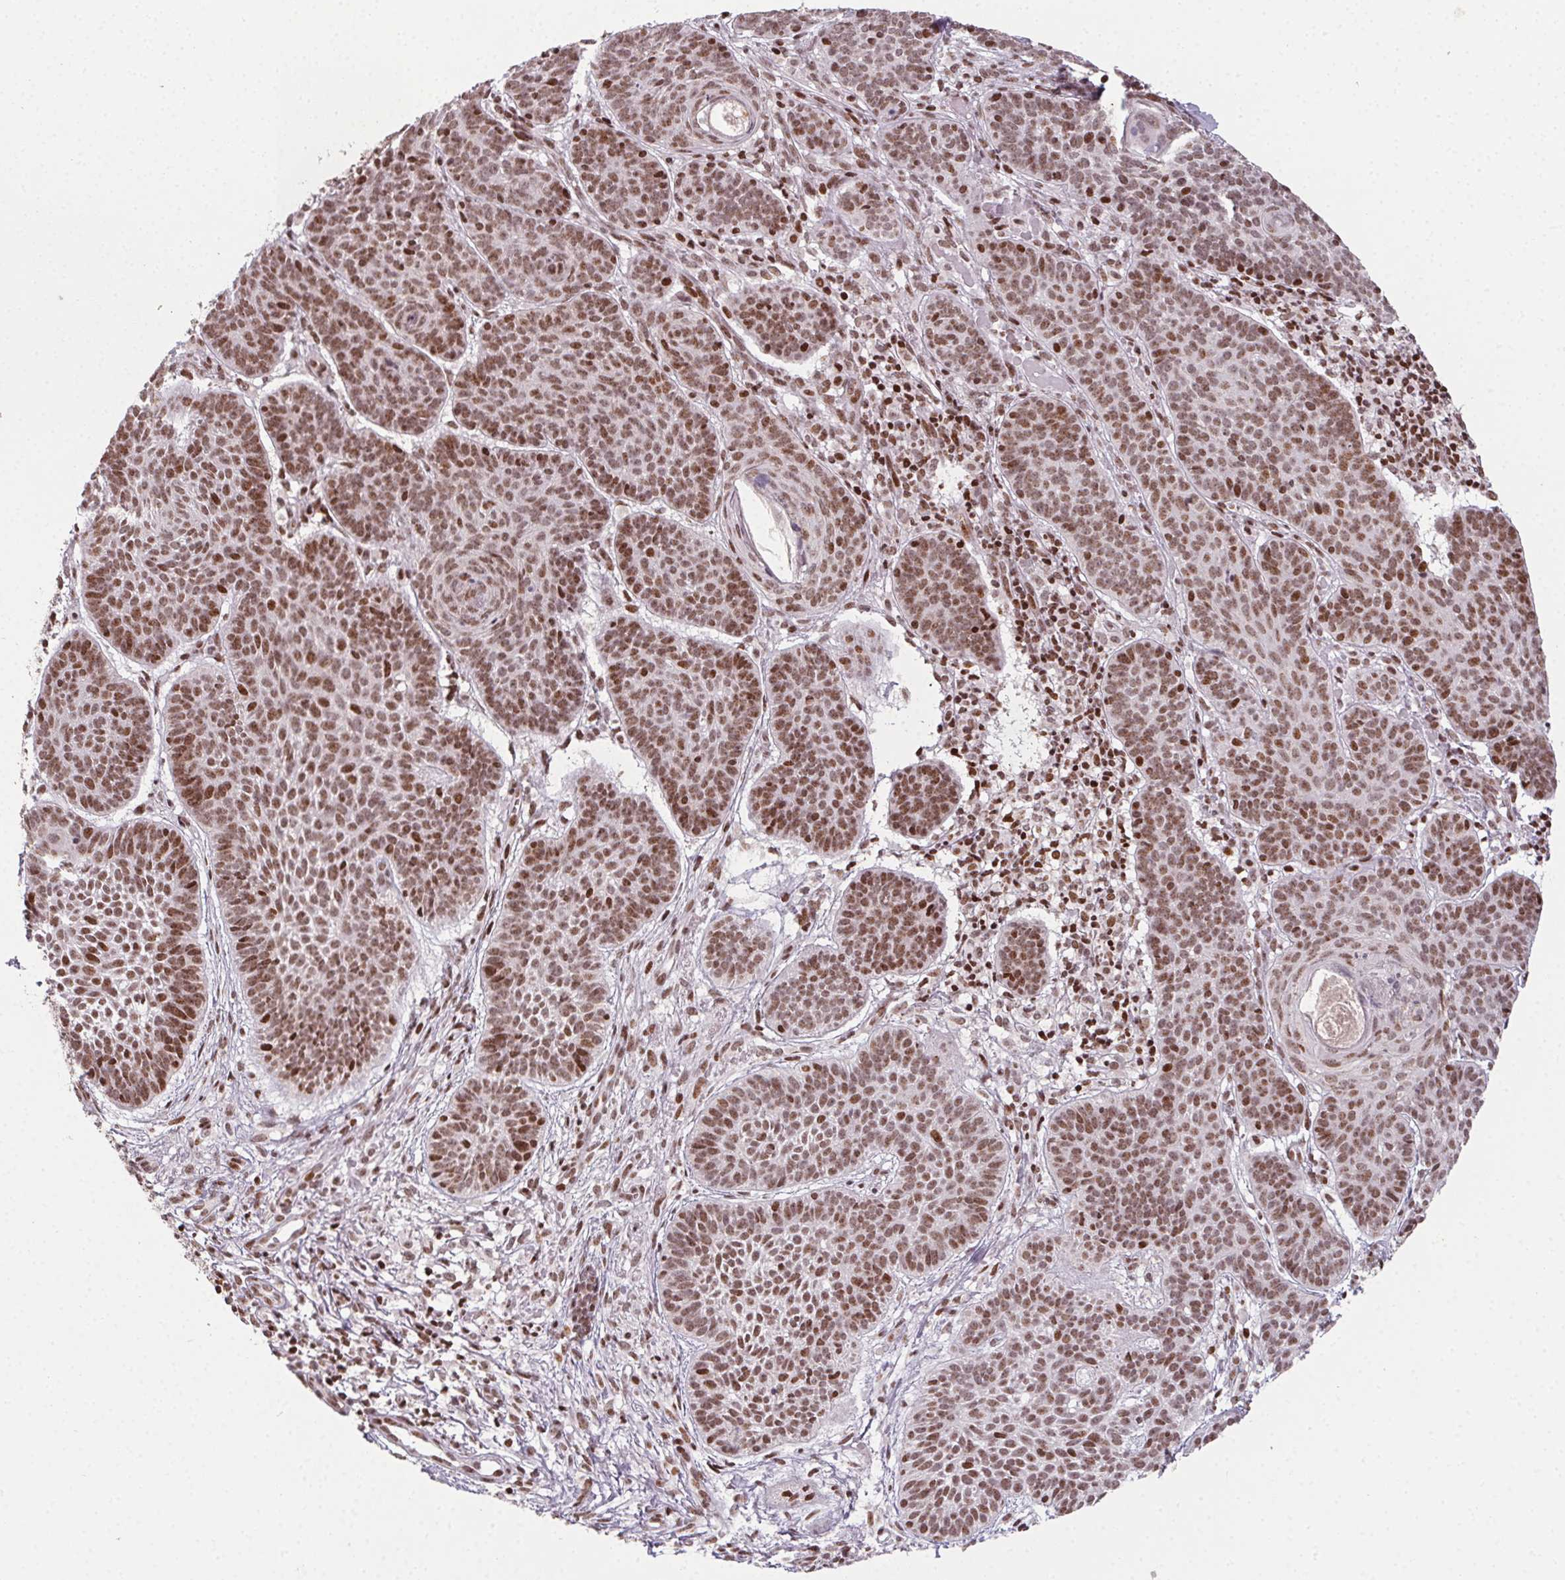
{"staining": {"intensity": "moderate", "quantity": ">75%", "location": "nuclear"}, "tissue": "skin cancer", "cell_type": "Tumor cells", "image_type": "cancer", "snomed": [{"axis": "morphology", "description": "Basal cell carcinoma"}, {"axis": "topography", "description": "Skin"}], "caption": "This photomicrograph reveals IHC staining of human skin cancer, with medium moderate nuclear positivity in approximately >75% of tumor cells.", "gene": "KMT2A", "patient": {"sex": "male", "age": 72}}